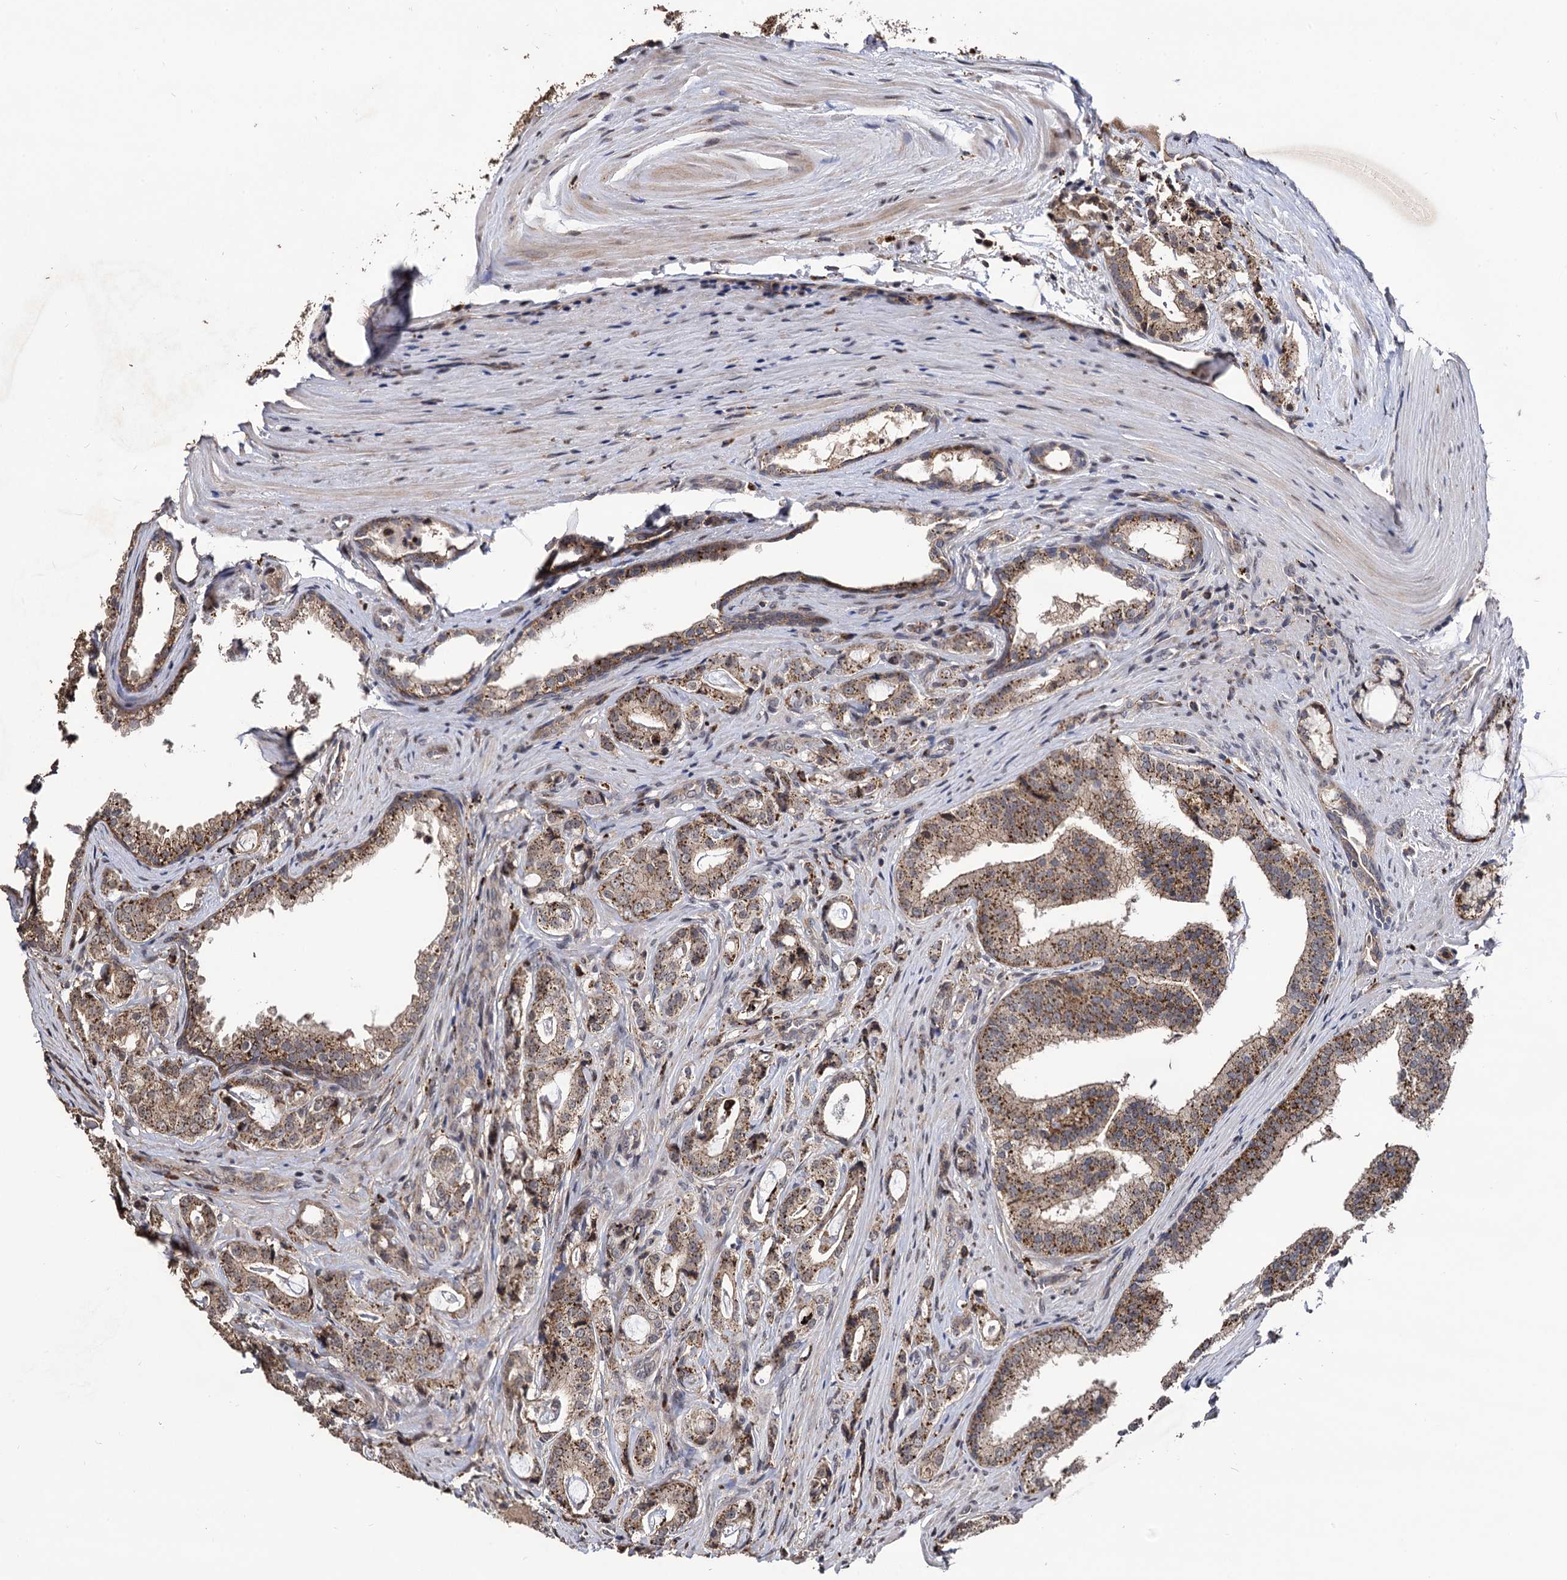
{"staining": {"intensity": "moderate", "quantity": ">75%", "location": "cytoplasmic/membranous"}, "tissue": "prostate cancer", "cell_type": "Tumor cells", "image_type": "cancer", "snomed": [{"axis": "morphology", "description": "Adenocarcinoma, High grade"}, {"axis": "topography", "description": "Prostate"}], "caption": "Prostate cancer (high-grade adenocarcinoma) was stained to show a protein in brown. There is medium levels of moderate cytoplasmic/membranous expression in approximately >75% of tumor cells.", "gene": "MICAL2", "patient": {"sex": "male", "age": 63}}